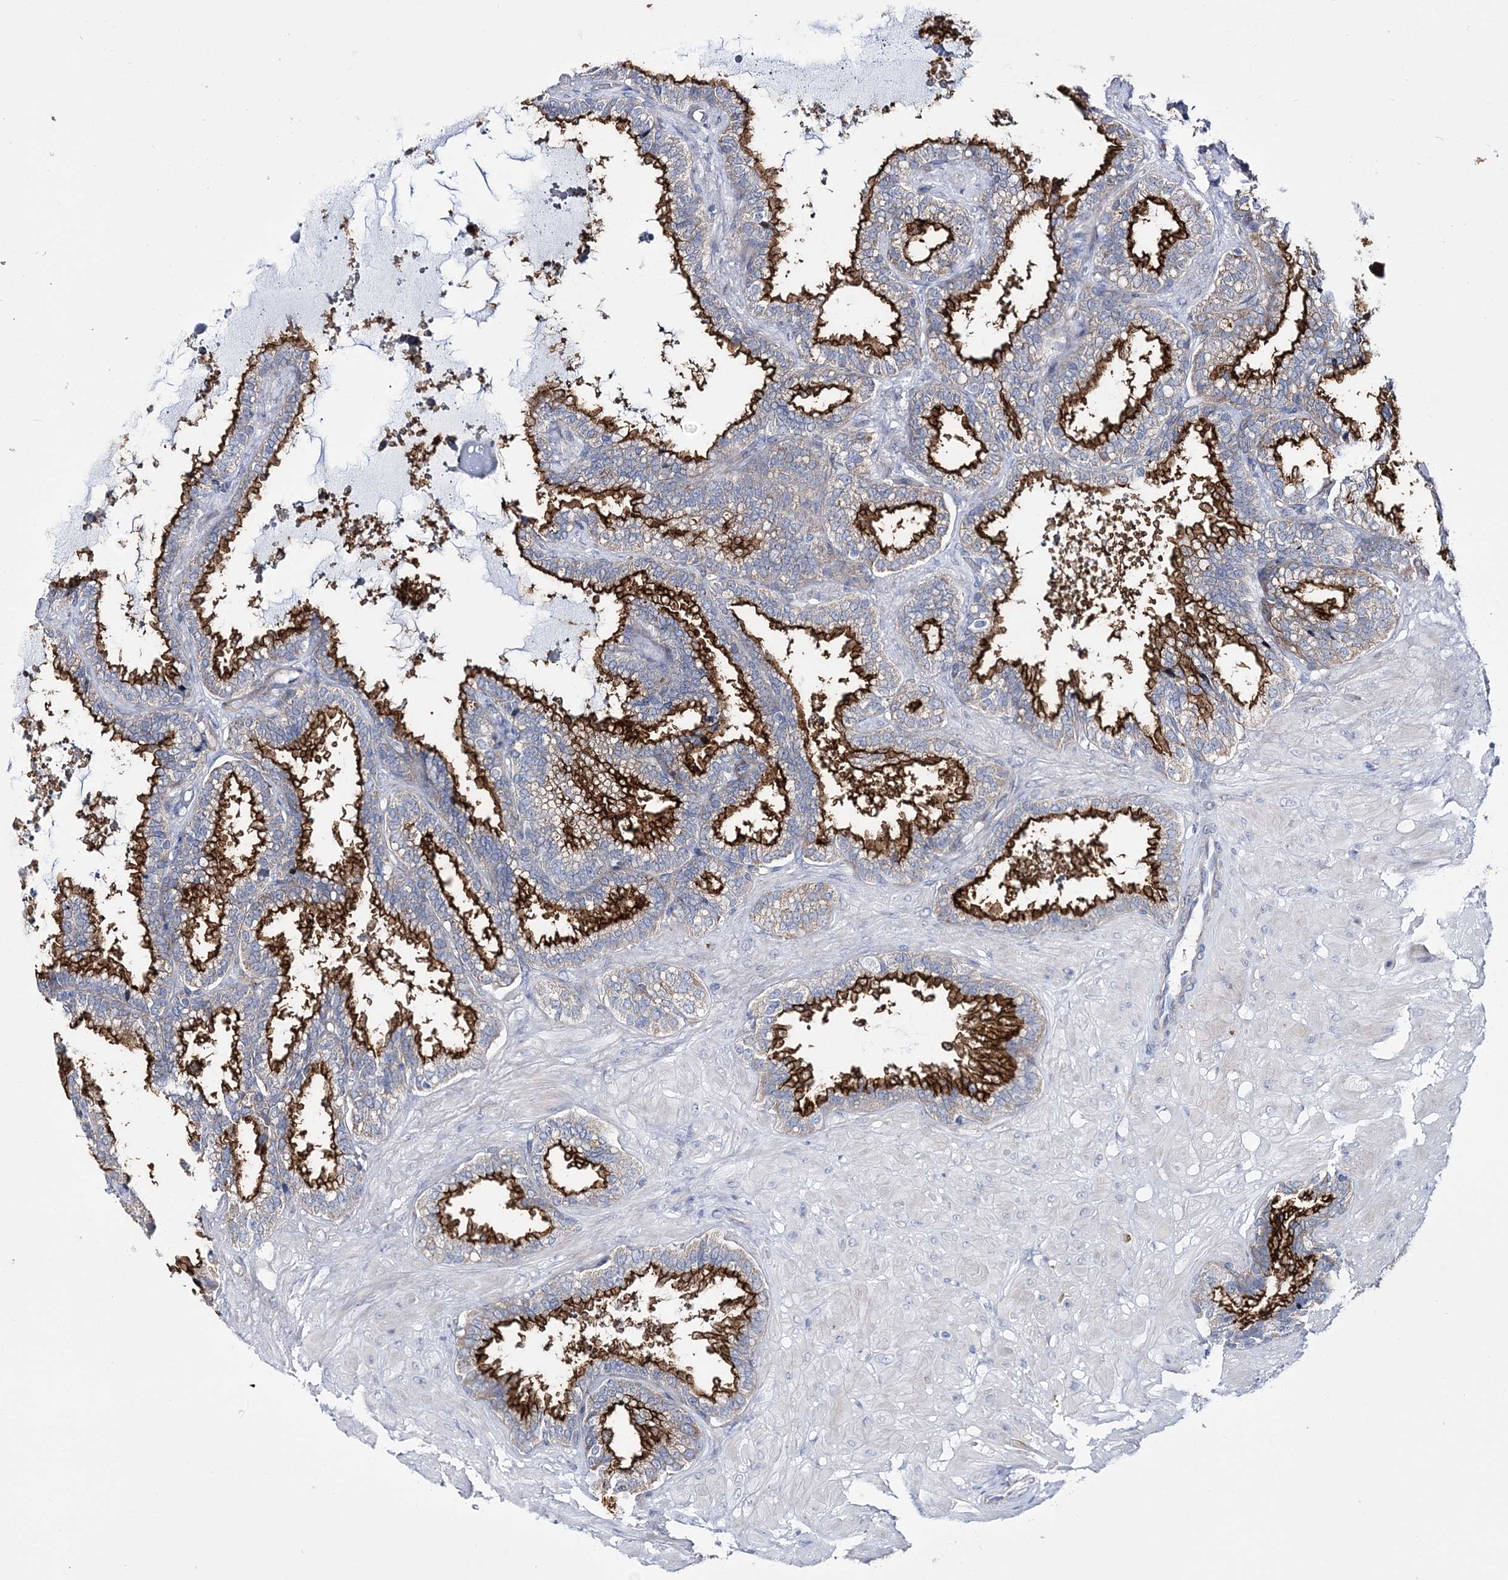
{"staining": {"intensity": "strong", "quantity": ">75%", "location": "cytoplasmic/membranous"}, "tissue": "seminal vesicle", "cell_type": "Glandular cells", "image_type": "normal", "snomed": [{"axis": "morphology", "description": "Normal tissue, NOS"}, {"axis": "topography", "description": "Seminal veicle"}], "caption": "A brown stain shows strong cytoplasmic/membranous expression of a protein in glandular cells of benign seminal vesicle.", "gene": "ANO1", "patient": {"sex": "male", "age": 46}}